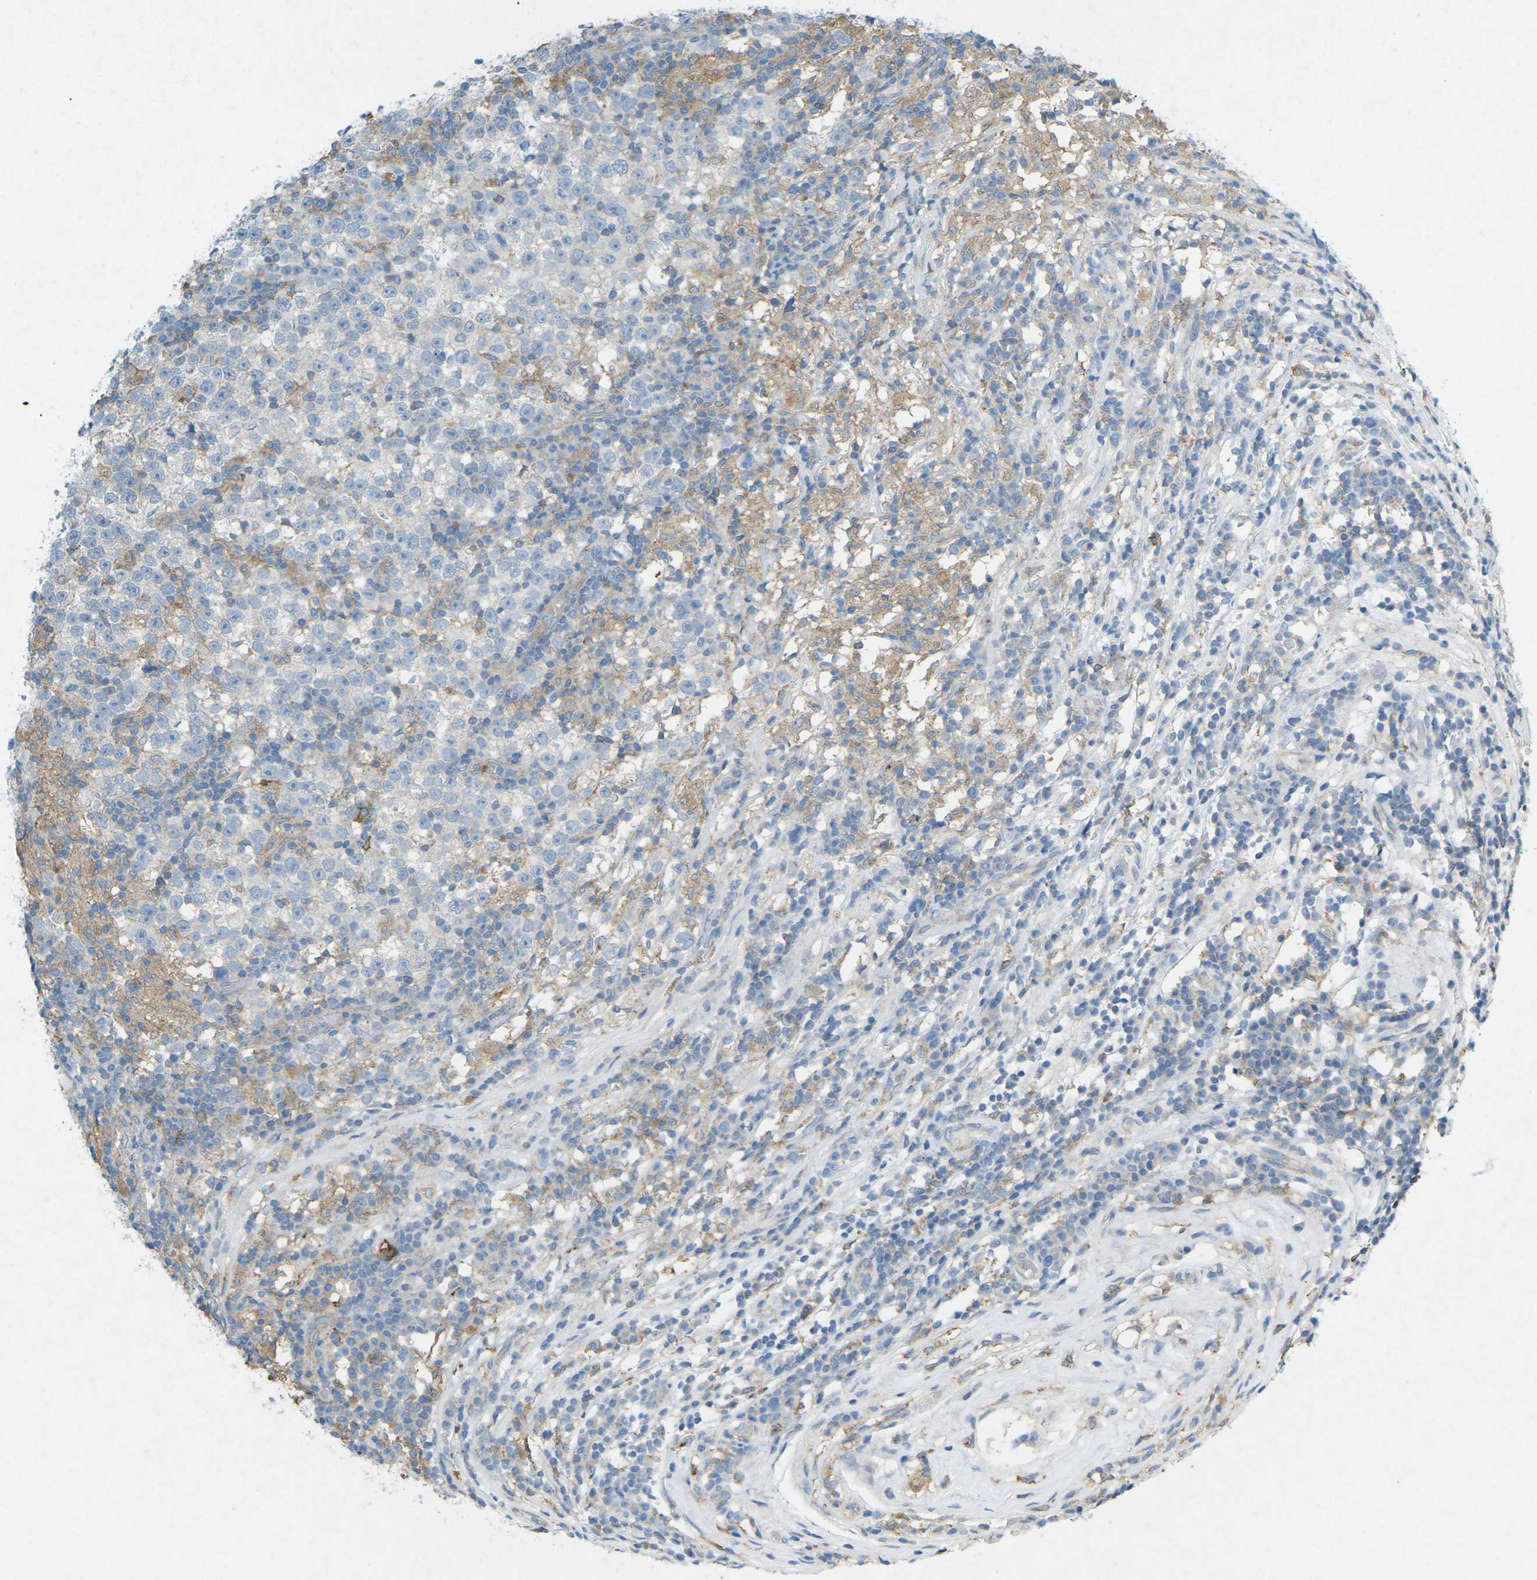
{"staining": {"intensity": "negative", "quantity": "none", "location": "none"}, "tissue": "testis cancer", "cell_type": "Tumor cells", "image_type": "cancer", "snomed": [{"axis": "morphology", "description": "Seminoma, NOS"}, {"axis": "topography", "description": "Testis"}], "caption": "An image of testis cancer stained for a protein exhibits no brown staining in tumor cells.", "gene": "STK11", "patient": {"sex": "male", "age": 43}}